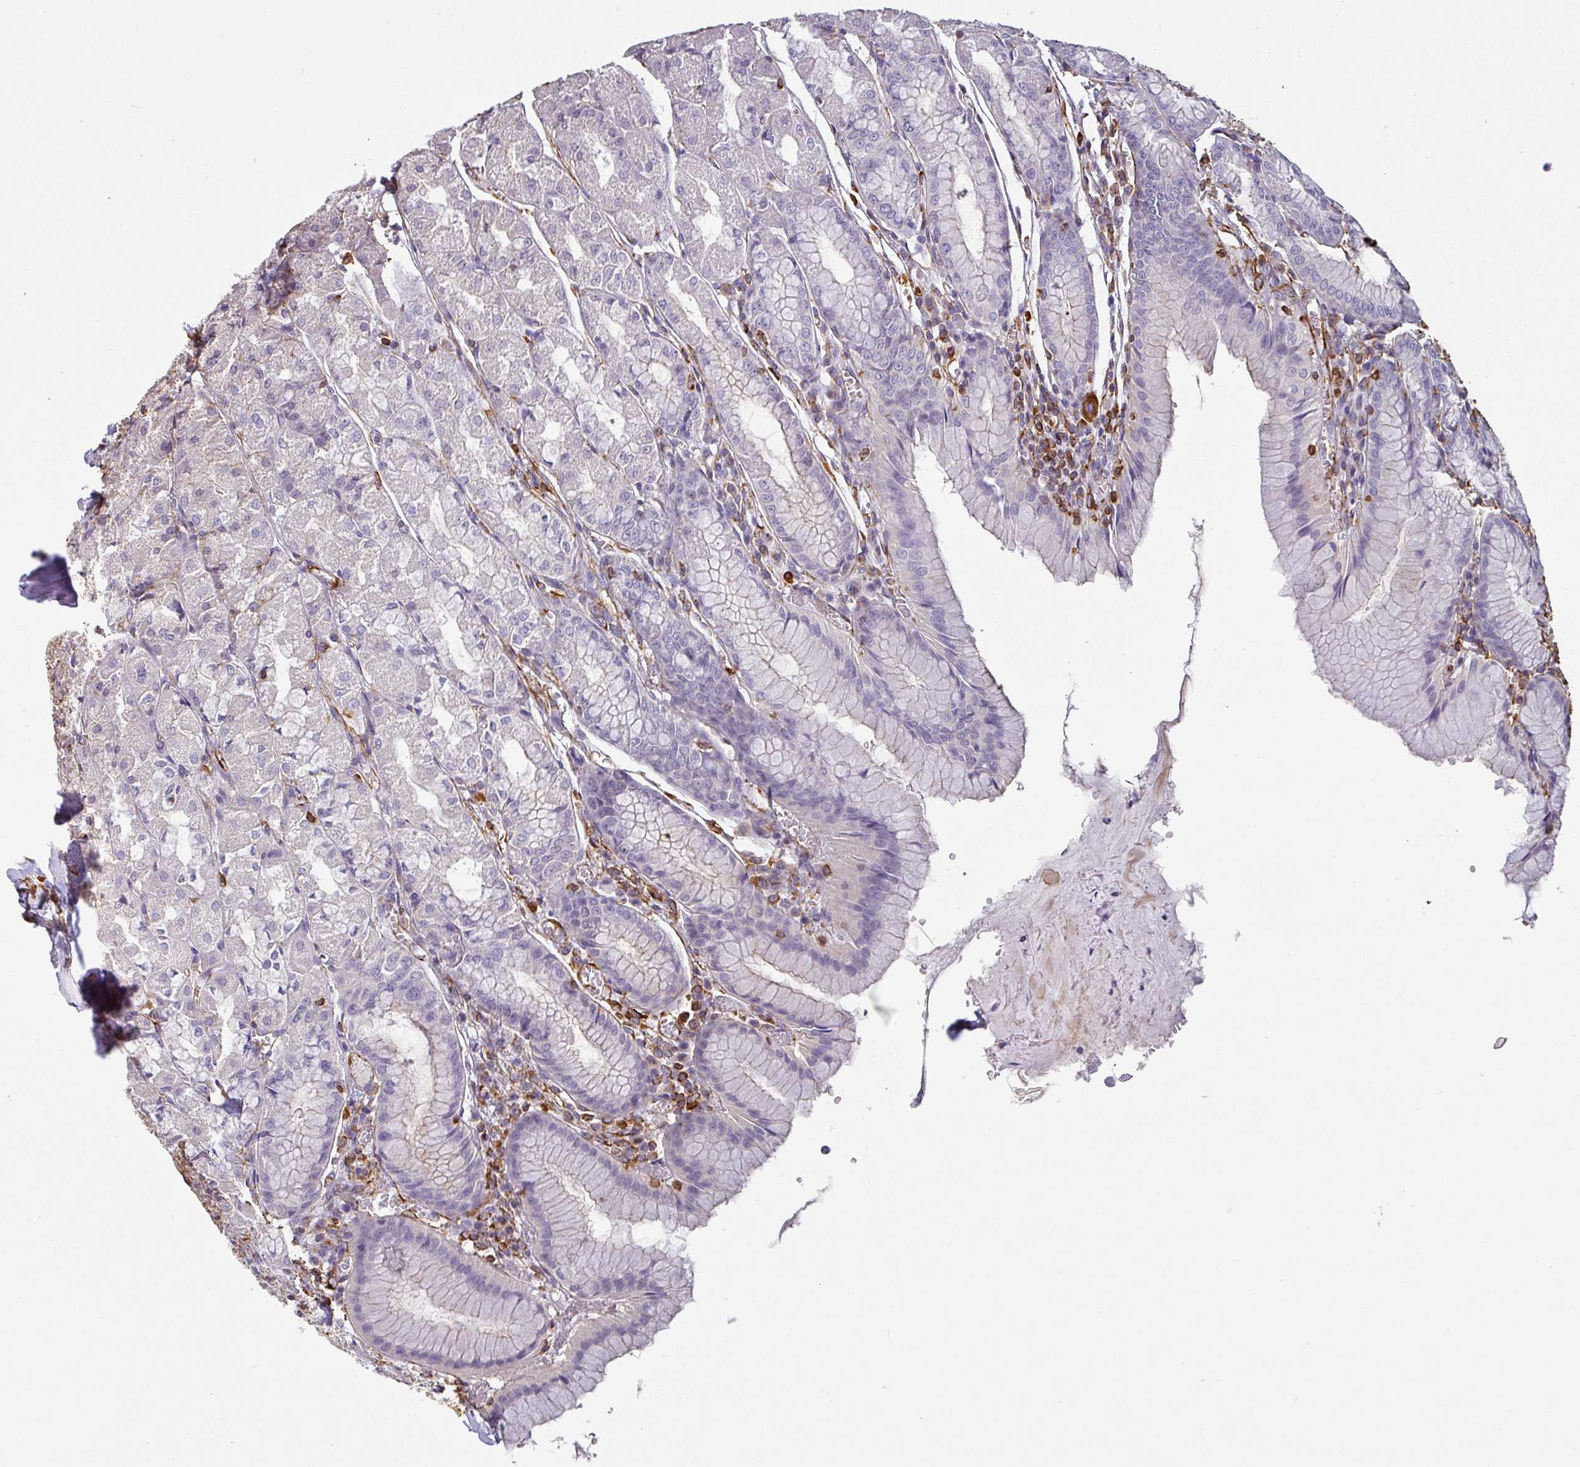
{"staining": {"intensity": "weak", "quantity": "<25%", "location": "cytoplasmic/membranous"}, "tissue": "stomach", "cell_type": "Glandular cells", "image_type": "normal", "snomed": [{"axis": "morphology", "description": "Normal tissue, NOS"}, {"axis": "topography", "description": "Stomach"}], "caption": "An IHC micrograph of unremarkable stomach is shown. There is no staining in glandular cells of stomach. Nuclei are stained in blue.", "gene": "ZNF280C", "patient": {"sex": "male", "age": 55}}